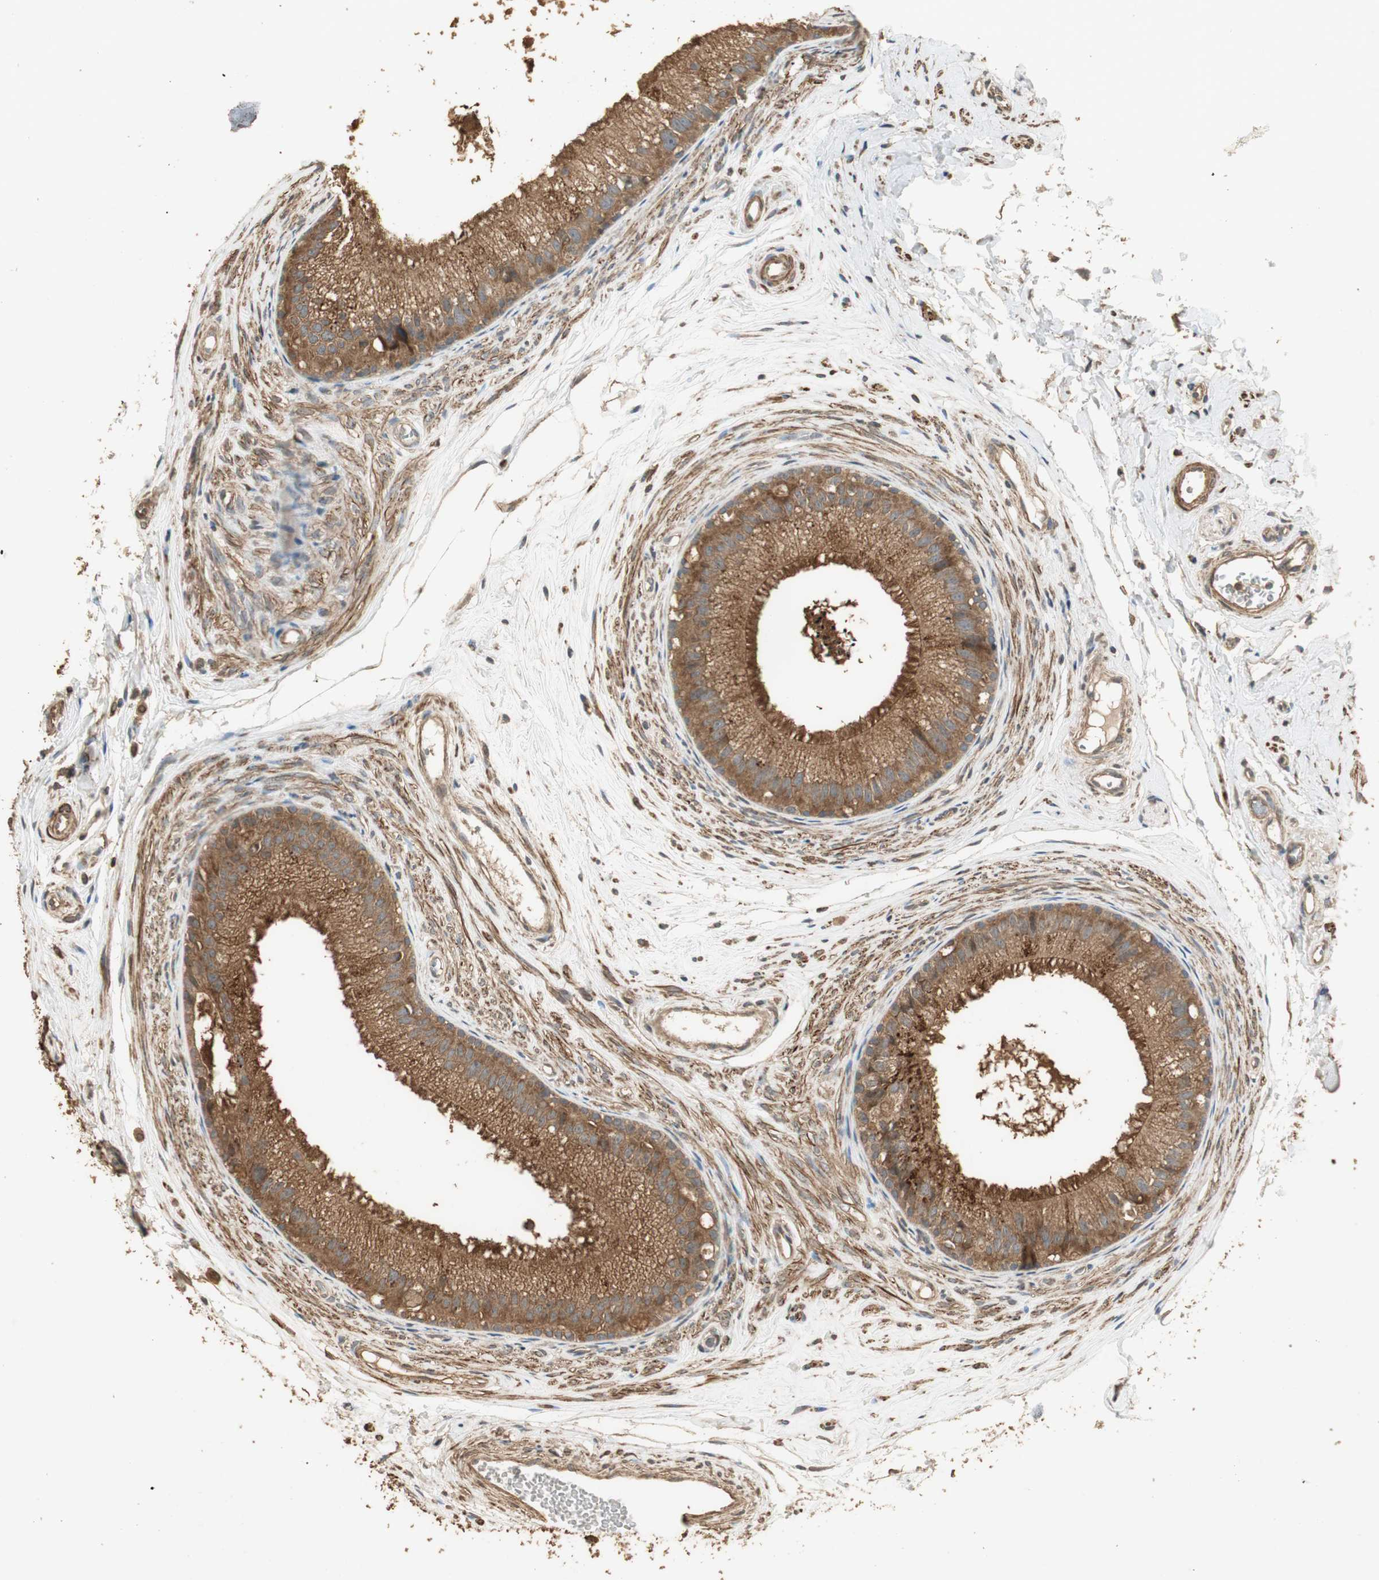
{"staining": {"intensity": "strong", "quantity": ">75%", "location": "cytoplasmic/membranous"}, "tissue": "epididymis", "cell_type": "Glandular cells", "image_type": "normal", "snomed": [{"axis": "morphology", "description": "Normal tissue, NOS"}, {"axis": "topography", "description": "Epididymis"}], "caption": "Immunohistochemical staining of unremarkable human epididymis exhibits >75% levels of strong cytoplasmic/membranous protein staining in approximately >75% of glandular cells.", "gene": "USP2", "patient": {"sex": "male", "age": 56}}